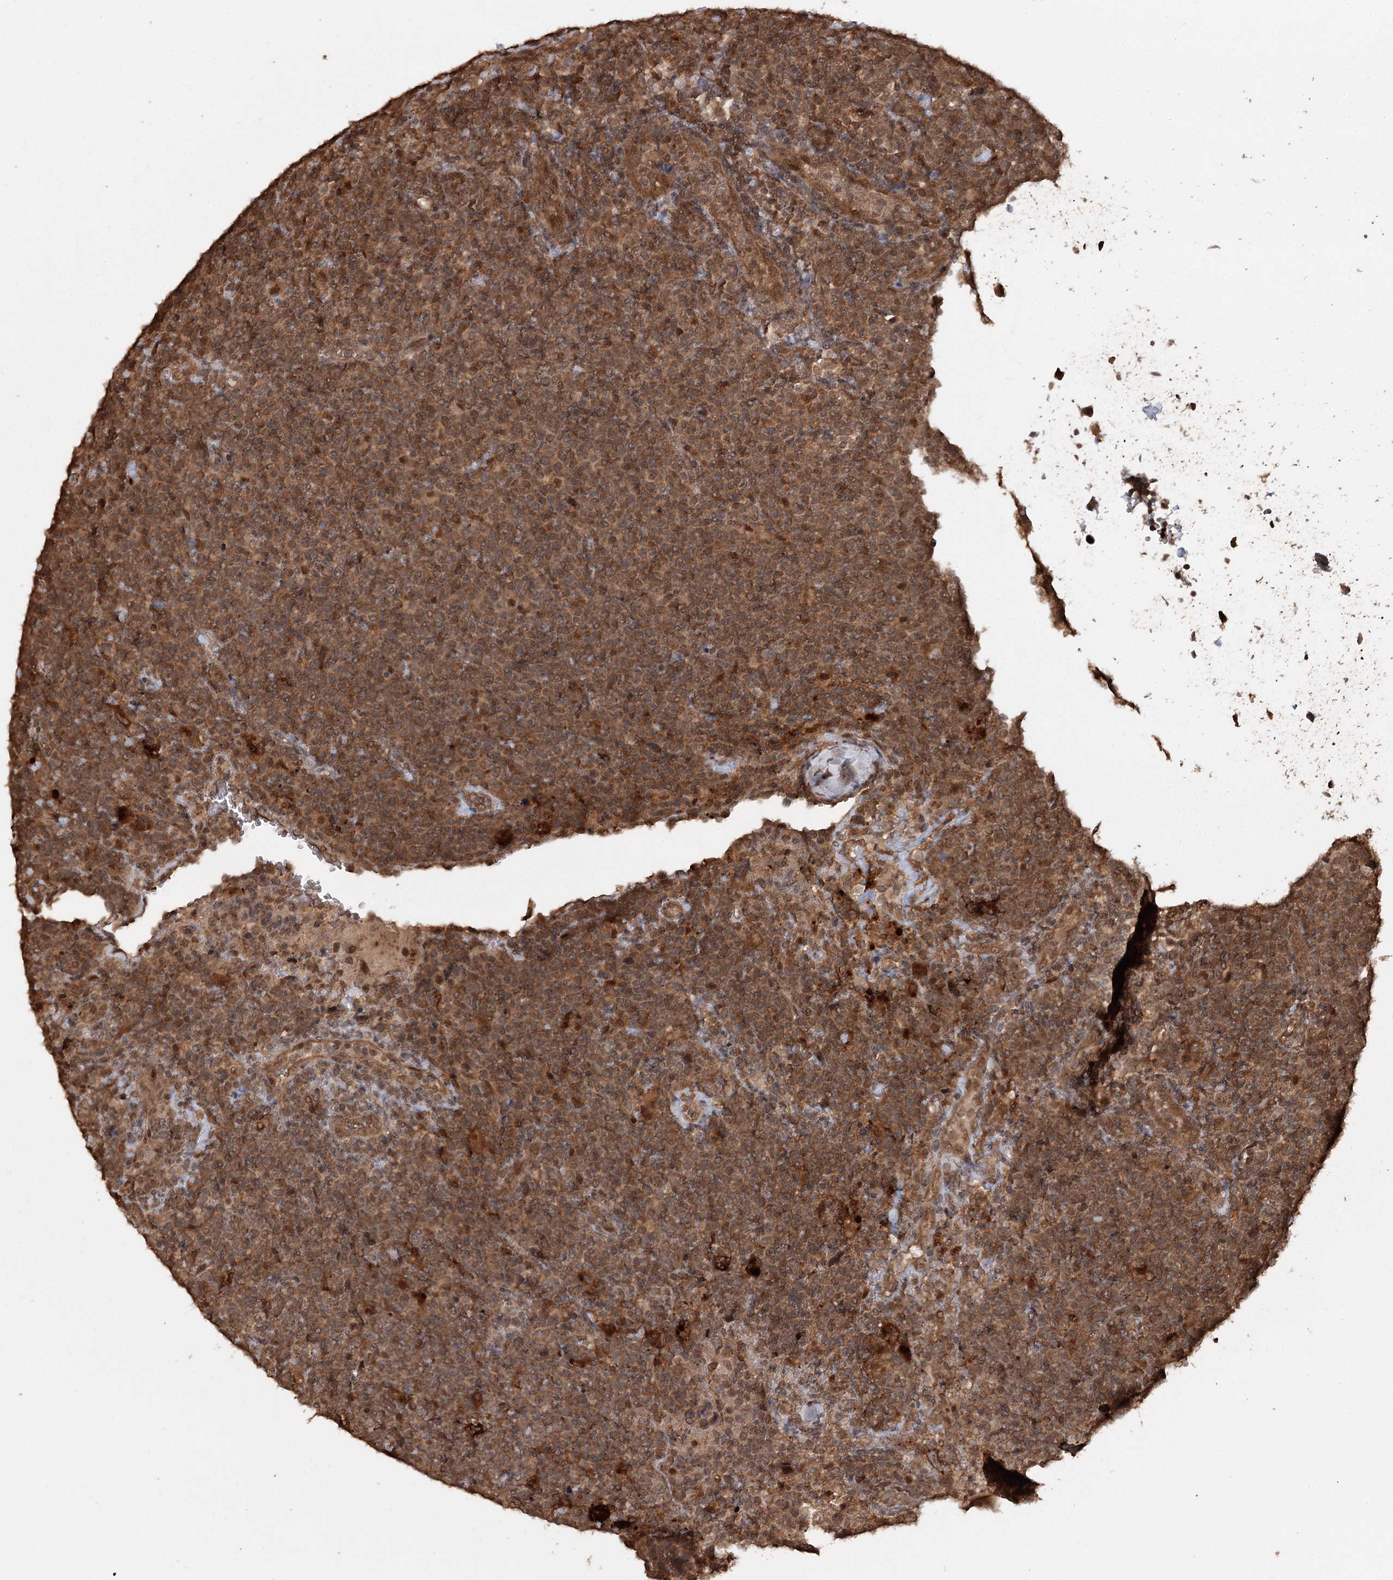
{"staining": {"intensity": "moderate", "quantity": ">75%", "location": "cytoplasmic/membranous"}, "tissue": "lymphoma", "cell_type": "Tumor cells", "image_type": "cancer", "snomed": [{"axis": "morphology", "description": "Malignant lymphoma, non-Hodgkin's type, High grade"}, {"axis": "topography", "description": "Lymph node"}], "caption": "The photomicrograph reveals staining of lymphoma, revealing moderate cytoplasmic/membranous protein expression (brown color) within tumor cells.", "gene": "N6AMT1", "patient": {"sex": "male", "age": 61}}